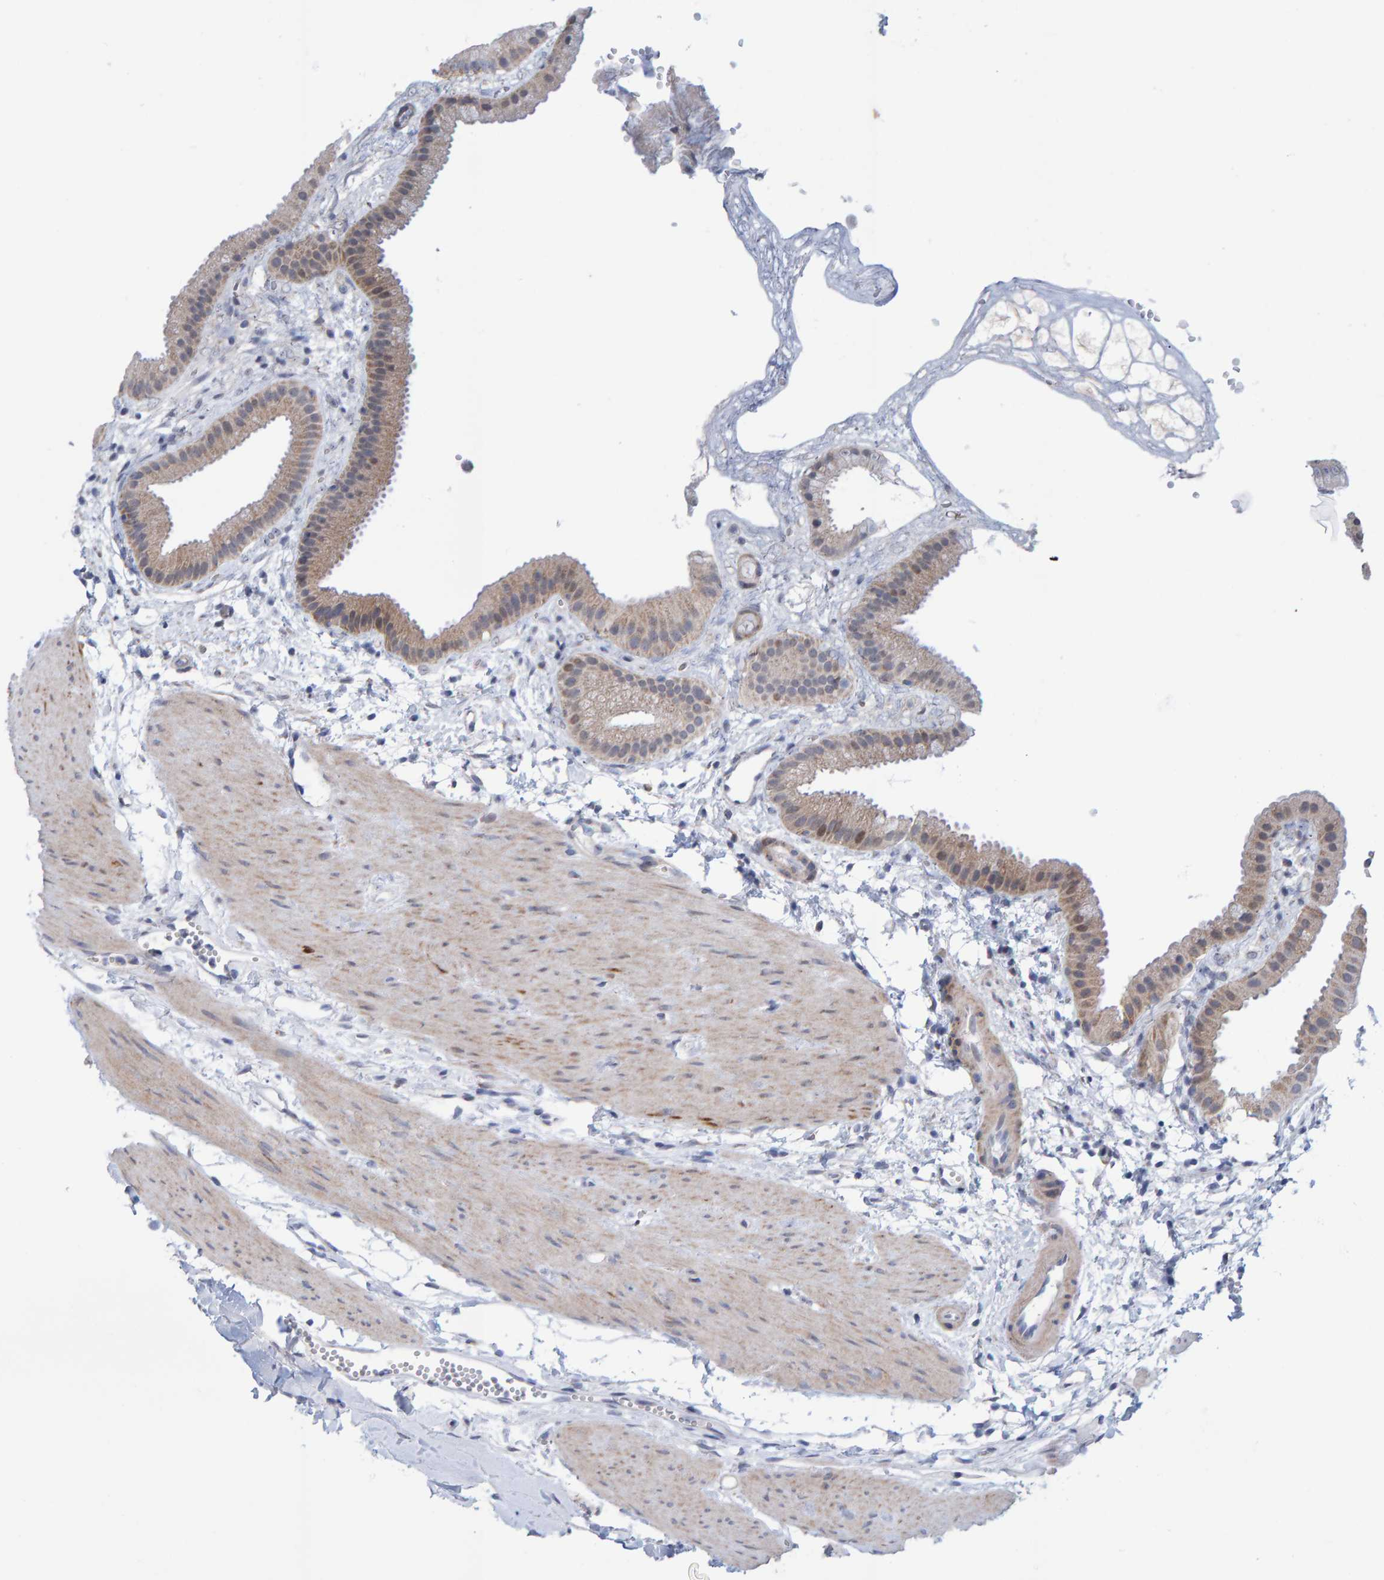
{"staining": {"intensity": "moderate", "quantity": ">75%", "location": "cytoplasmic/membranous,nuclear"}, "tissue": "gallbladder", "cell_type": "Glandular cells", "image_type": "normal", "snomed": [{"axis": "morphology", "description": "Normal tissue, NOS"}, {"axis": "topography", "description": "Gallbladder"}], "caption": "Human gallbladder stained with a brown dye demonstrates moderate cytoplasmic/membranous,nuclear positive positivity in approximately >75% of glandular cells.", "gene": "USP43", "patient": {"sex": "female", "age": 64}}